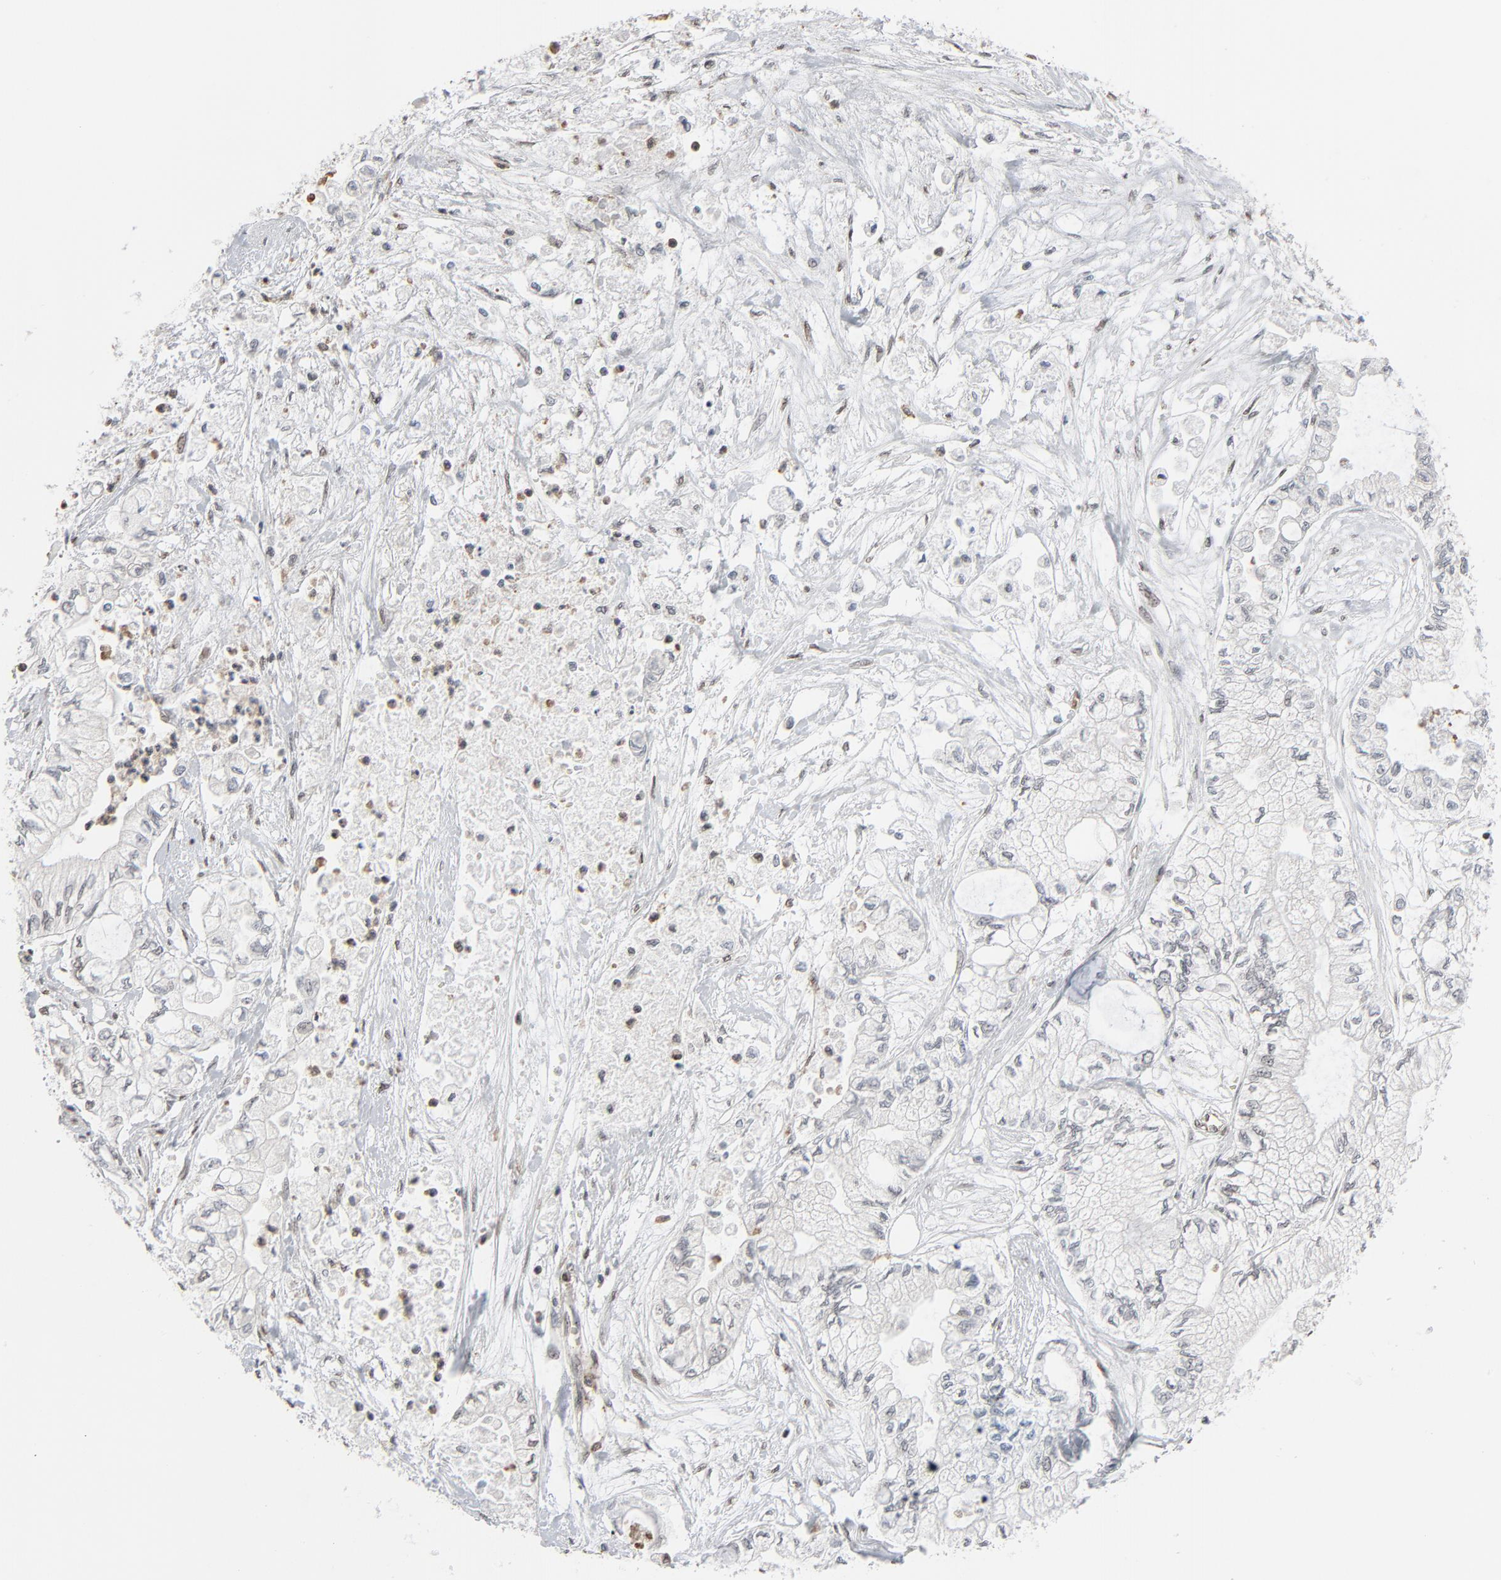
{"staining": {"intensity": "negative", "quantity": "none", "location": "none"}, "tissue": "pancreatic cancer", "cell_type": "Tumor cells", "image_type": "cancer", "snomed": [{"axis": "morphology", "description": "Adenocarcinoma, NOS"}, {"axis": "topography", "description": "Pancreas"}], "caption": "This is a photomicrograph of immunohistochemistry staining of pancreatic adenocarcinoma, which shows no expression in tumor cells.", "gene": "CUX1", "patient": {"sex": "male", "age": 79}}